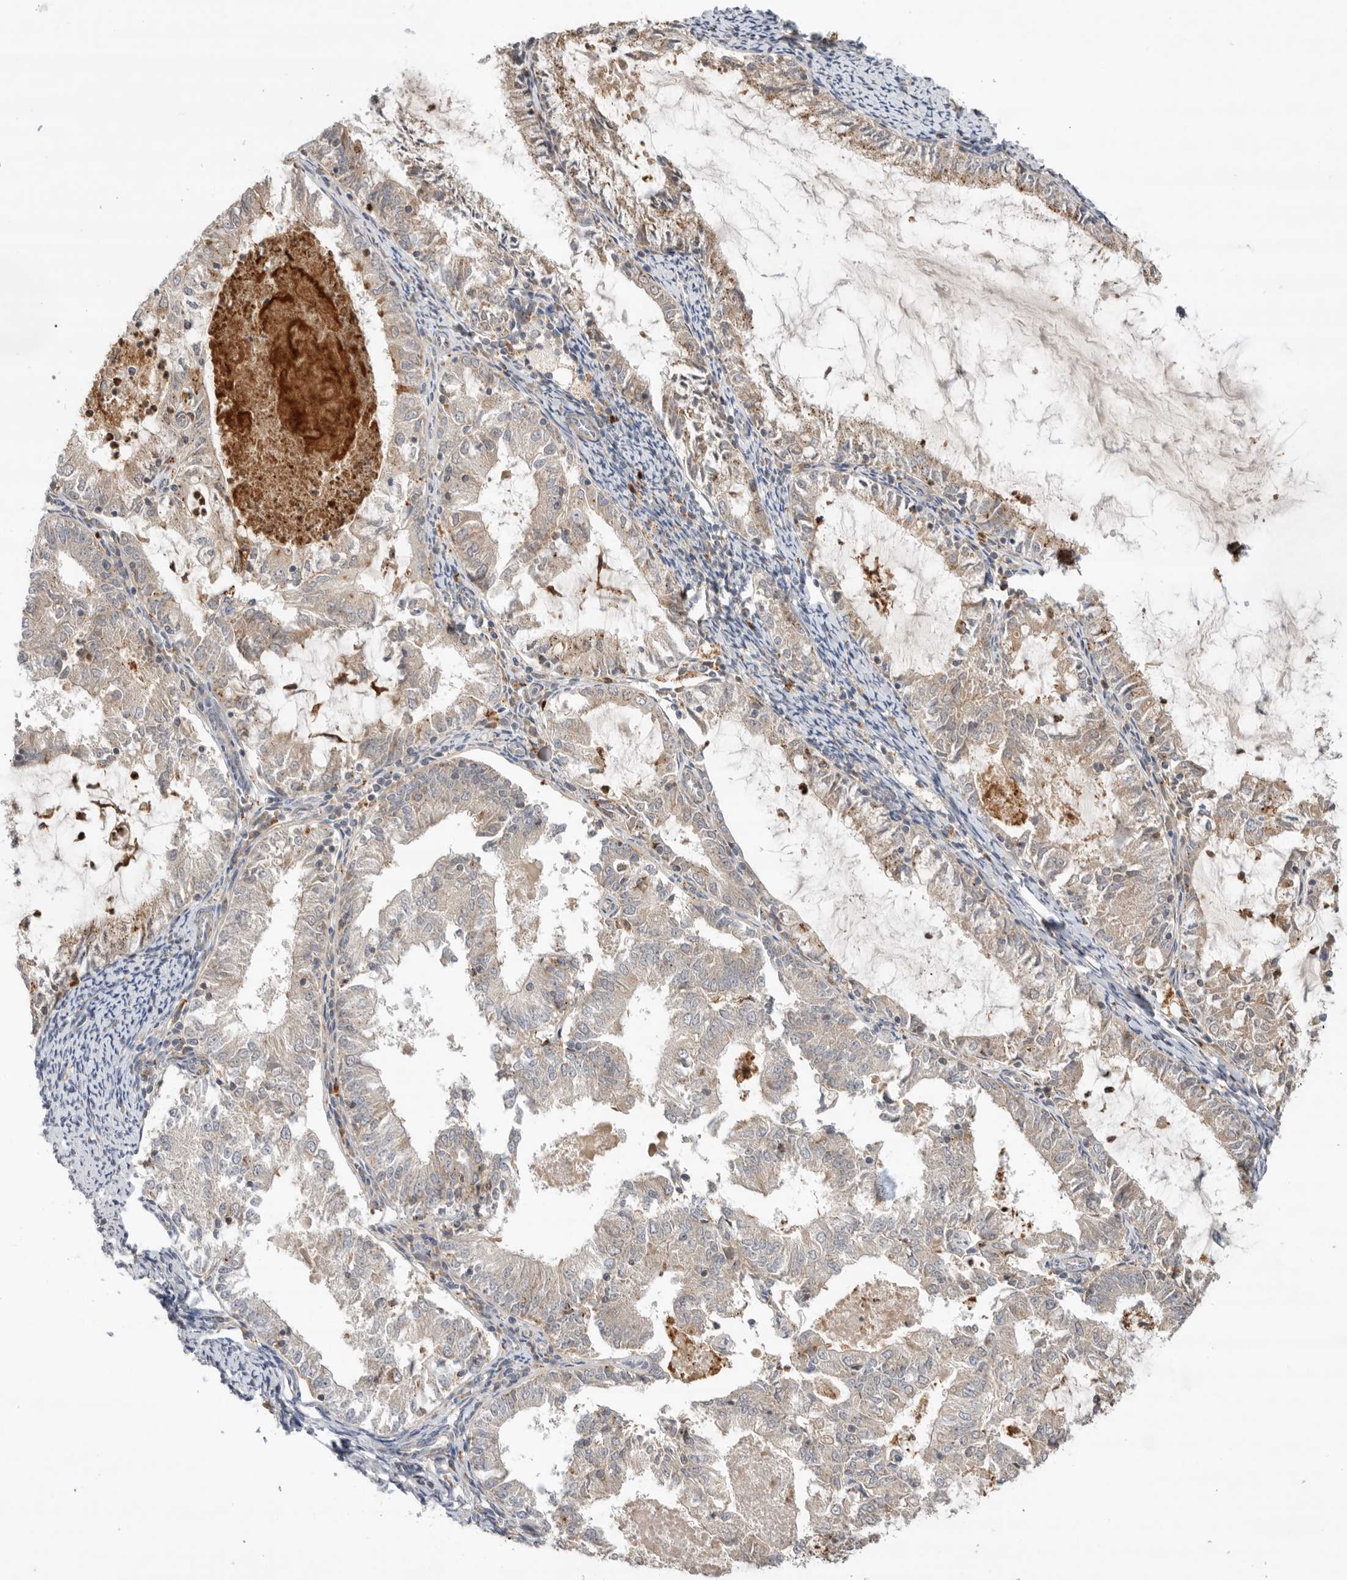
{"staining": {"intensity": "weak", "quantity": "25%-75%", "location": "cytoplasmic/membranous"}, "tissue": "endometrial cancer", "cell_type": "Tumor cells", "image_type": "cancer", "snomed": [{"axis": "morphology", "description": "Adenocarcinoma, NOS"}, {"axis": "topography", "description": "Endometrium"}], "caption": "Tumor cells show weak cytoplasmic/membranous expression in about 25%-75% of cells in endometrial adenocarcinoma. (DAB IHC with brightfield microscopy, high magnification).", "gene": "GNE", "patient": {"sex": "female", "age": 57}}